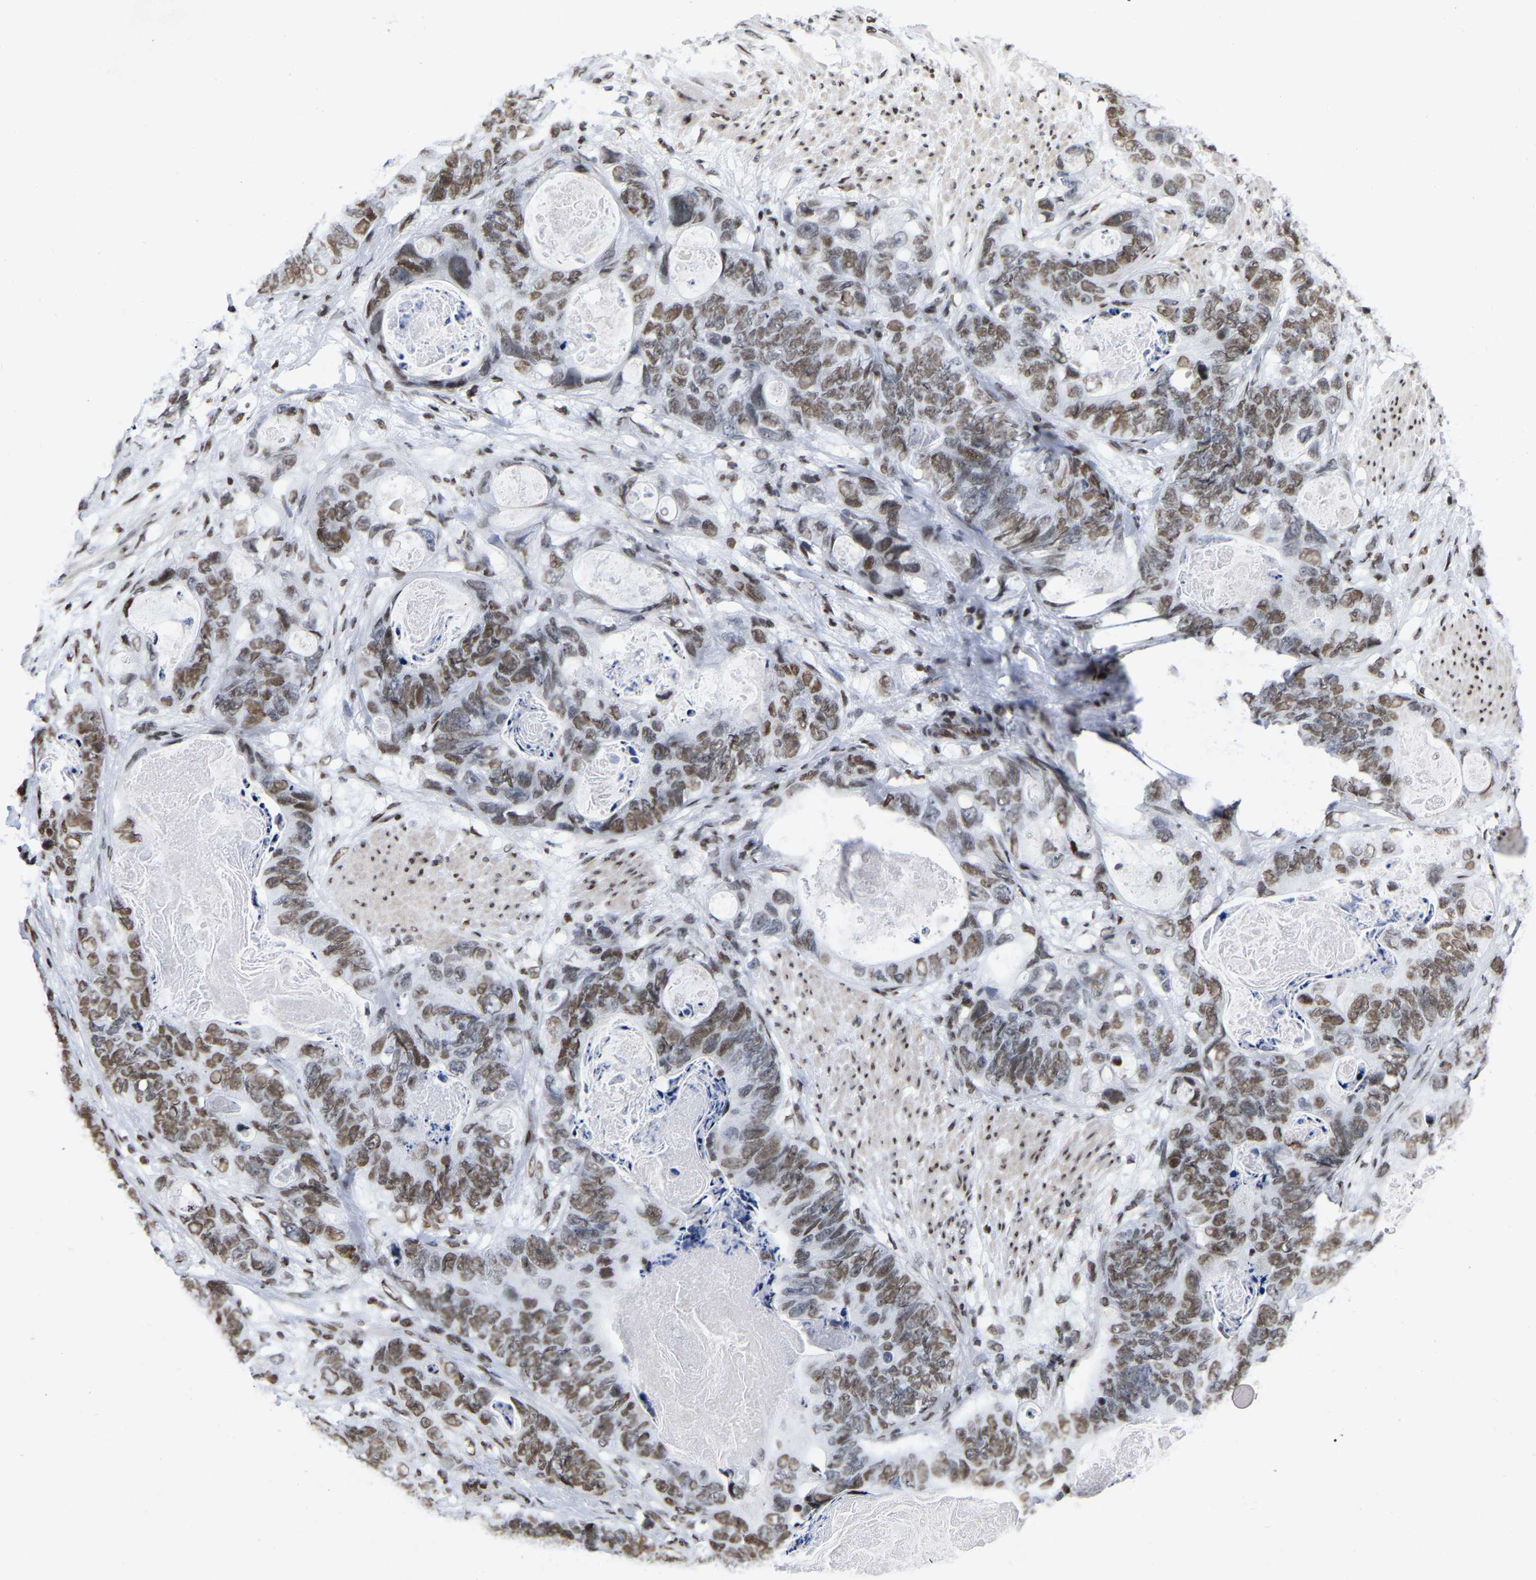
{"staining": {"intensity": "weak", "quantity": ">75%", "location": "nuclear"}, "tissue": "stomach cancer", "cell_type": "Tumor cells", "image_type": "cancer", "snomed": [{"axis": "morphology", "description": "Adenocarcinoma, NOS"}, {"axis": "topography", "description": "Stomach"}], "caption": "Protein staining reveals weak nuclear expression in about >75% of tumor cells in stomach cancer.", "gene": "PRCC", "patient": {"sex": "female", "age": 89}}